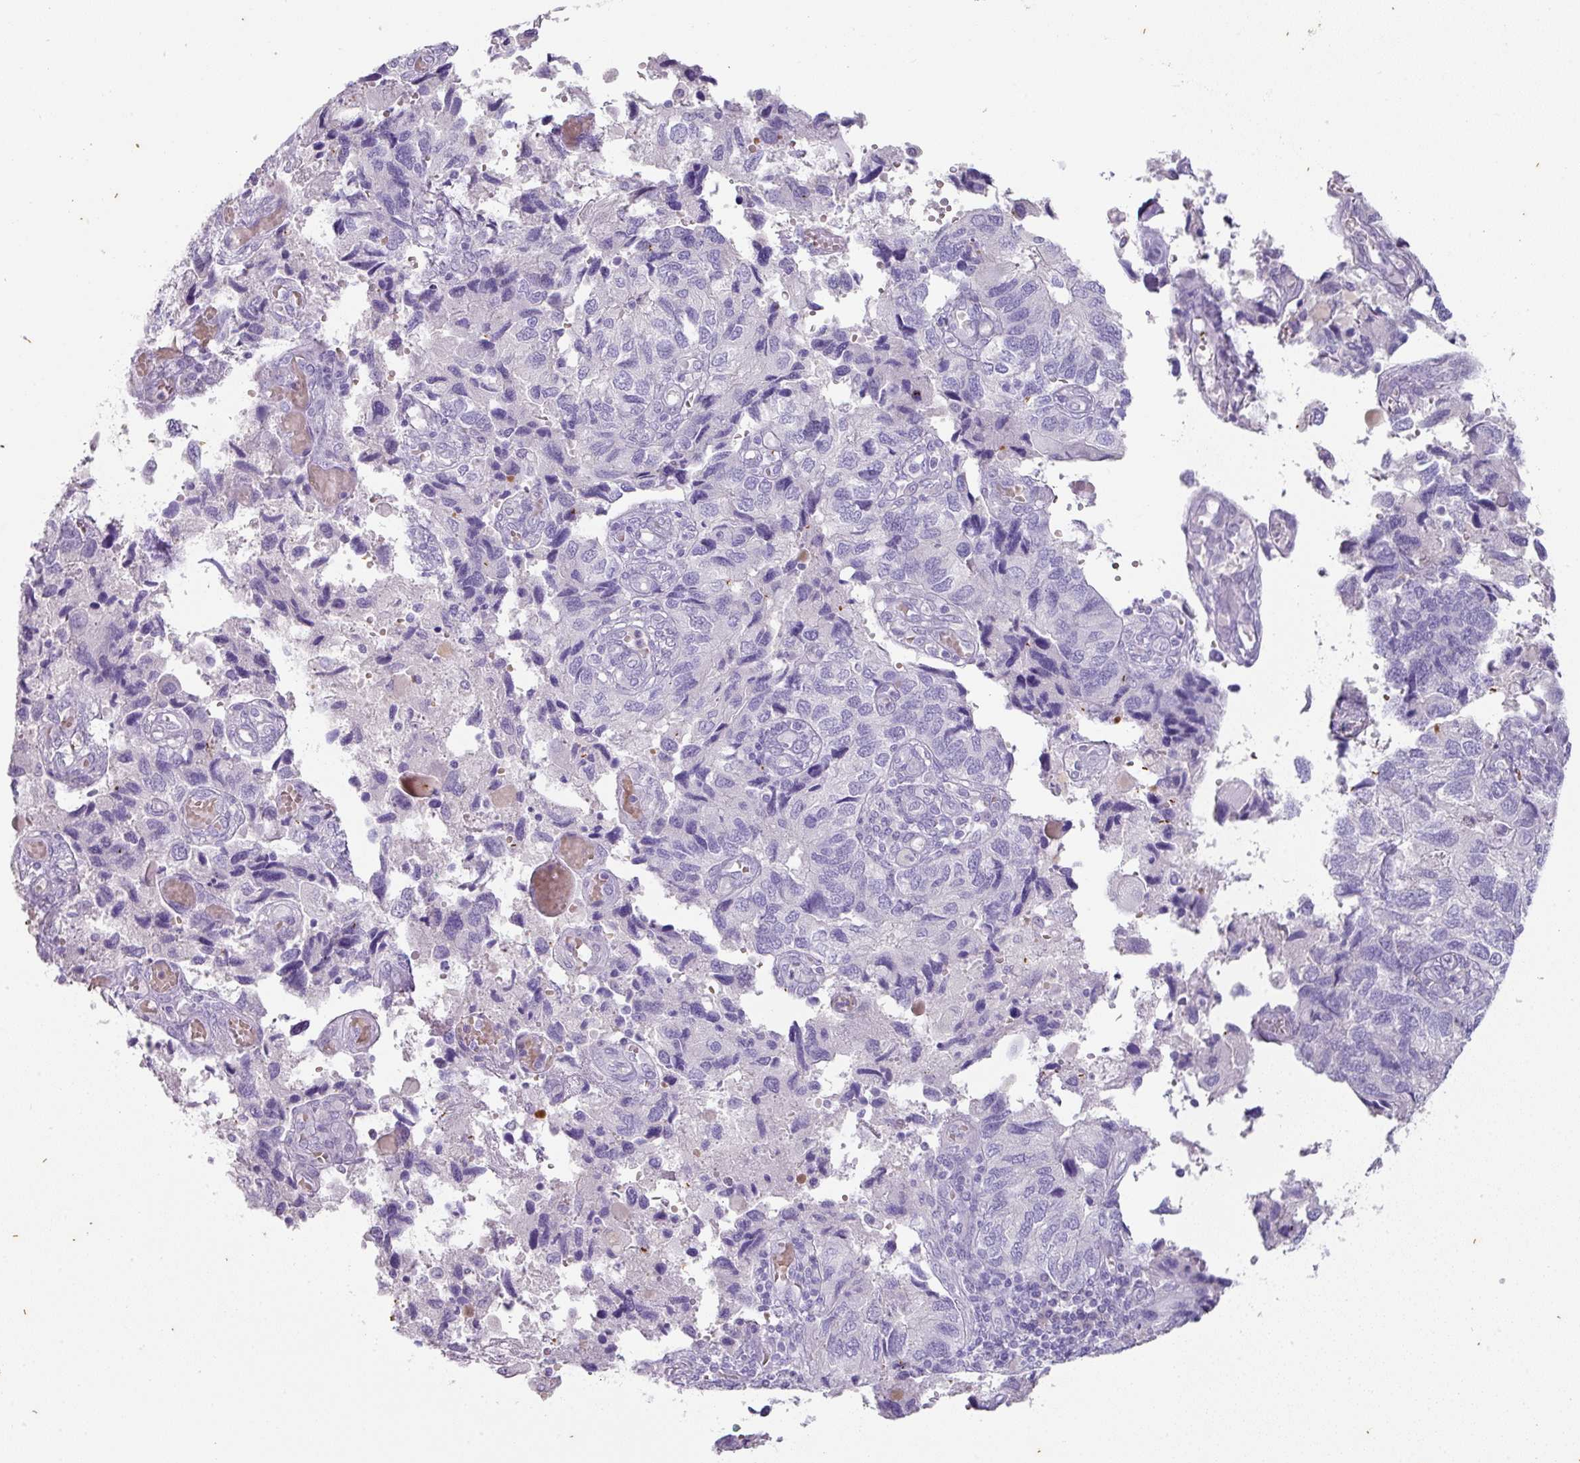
{"staining": {"intensity": "negative", "quantity": "none", "location": "none"}, "tissue": "endometrial cancer", "cell_type": "Tumor cells", "image_type": "cancer", "snomed": [{"axis": "morphology", "description": "Carcinoma, NOS"}, {"axis": "topography", "description": "Uterus"}], "caption": "IHC histopathology image of human endometrial cancer stained for a protein (brown), which demonstrates no staining in tumor cells. (DAB (3,3'-diaminobenzidine) IHC visualized using brightfield microscopy, high magnification).", "gene": "OR52N1", "patient": {"sex": "female", "age": 76}}